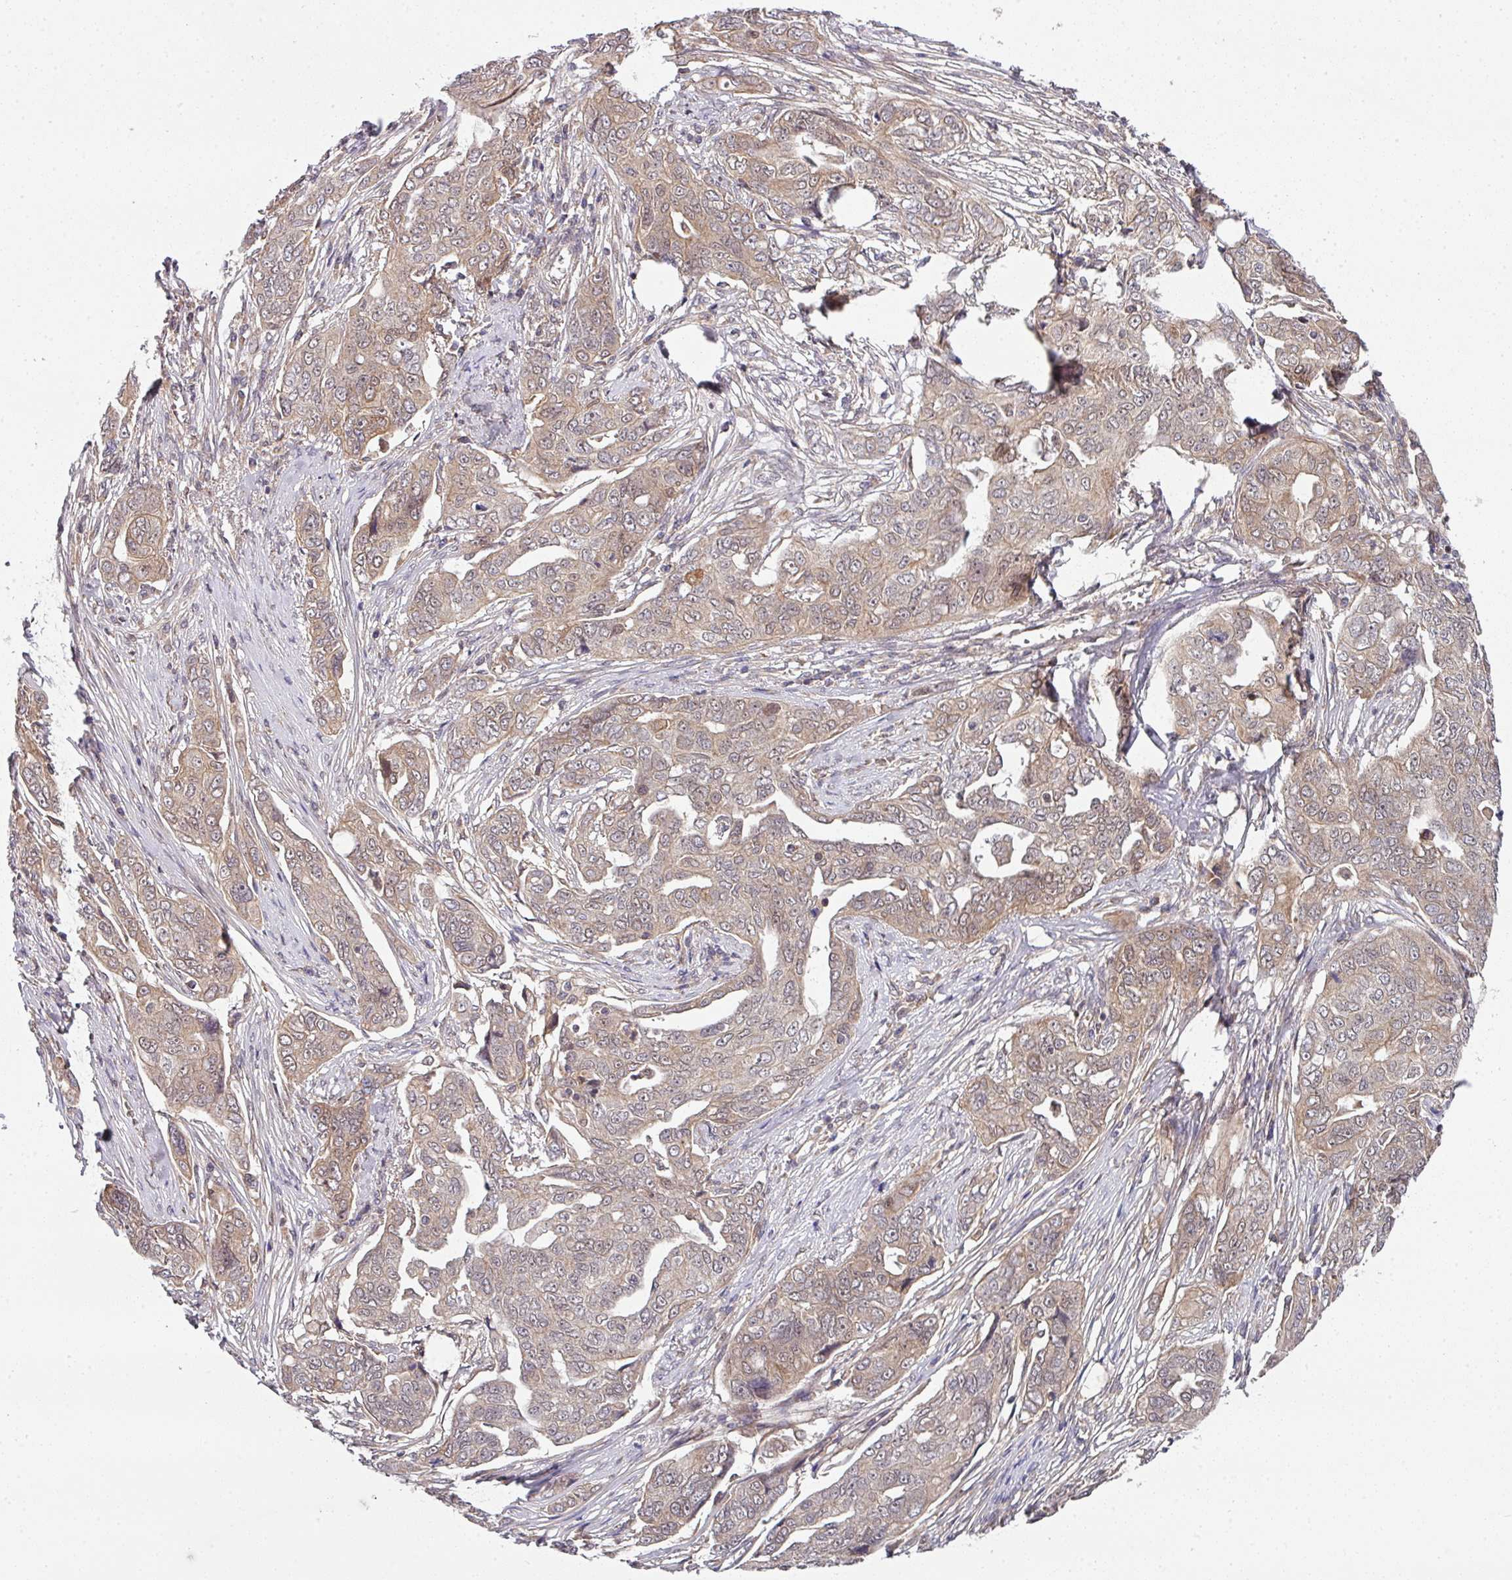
{"staining": {"intensity": "weak", "quantity": ">75%", "location": "cytoplasmic/membranous"}, "tissue": "ovarian cancer", "cell_type": "Tumor cells", "image_type": "cancer", "snomed": [{"axis": "morphology", "description": "Carcinoma, endometroid"}, {"axis": "topography", "description": "Ovary"}], "caption": "Ovarian cancer was stained to show a protein in brown. There is low levels of weak cytoplasmic/membranous staining in about >75% of tumor cells. The staining was performed using DAB (3,3'-diaminobenzidine) to visualize the protein expression in brown, while the nuclei were stained in blue with hematoxylin (Magnification: 20x).", "gene": "CAMLG", "patient": {"sex": "female", "age": 70}}